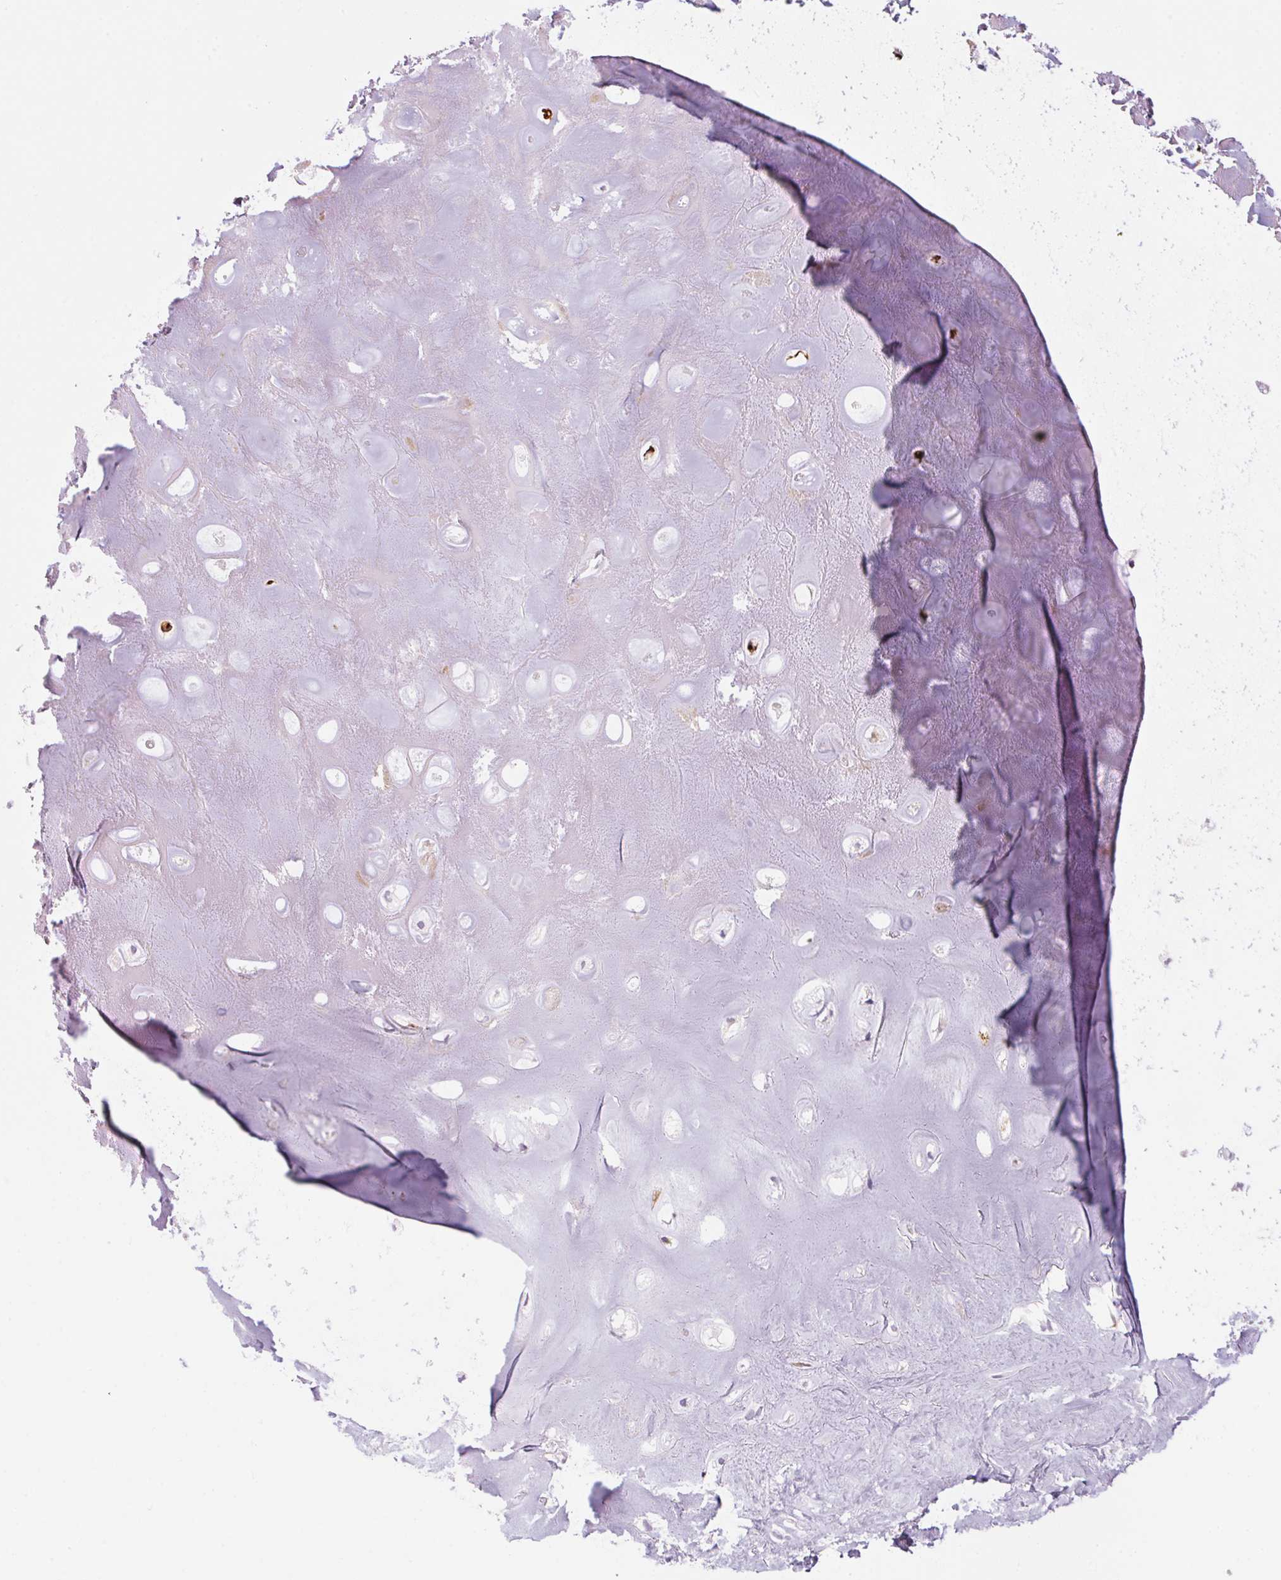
{"staining": {"intensity": "negative", "quantity": "none", "location": "none"}, "tissue": "adipose tissue", "cell_type": "Adipocytes", "image_type": "normal", "snomed": [{"axis": "morphology", "description": "Normal tissue, NOS"}, {"axis": "topography", "description": "Cartilage tissue"}], "caption": "The micrograph displays no staining of adipocytes in normal adipose tissue. (Stains: DAB (3,3'-diaminobenzidine) IHC with hematoxylin counter stain, Microscopy: brightfield microscopy at high magnification).", "gene": "ECPAS", "patient": {"sex": "male", "age": 57}}